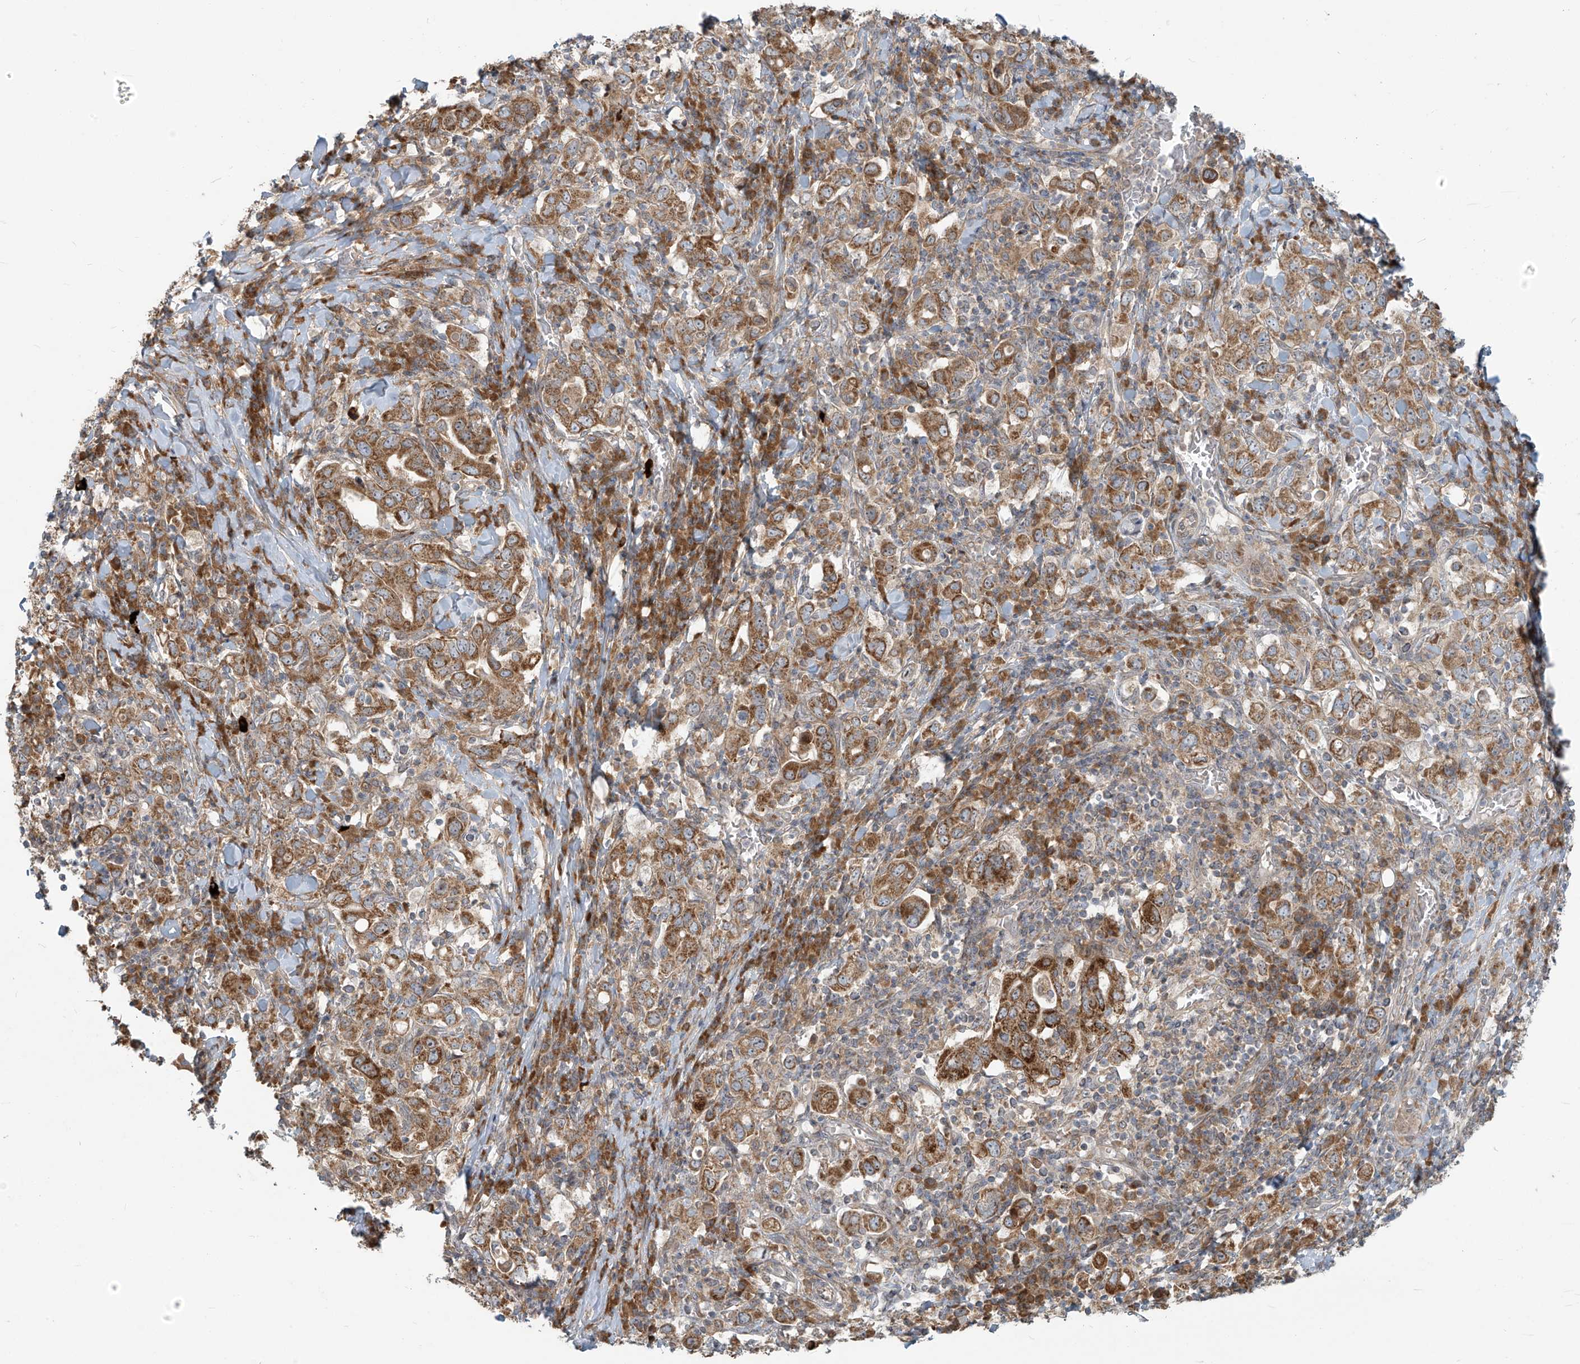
{"staining": {"intensity": "strong", "quantity": ">75%", "location": "cytoplasmic/membranous"}, "tissue": "stomach cancer", "cell_type": "Tumor cells", "image_type": "cancer", "snomed": [{"axis": "morphology", "description": "Adenocarcinoma, NOS"}, {"axis": "topography", "description": "Stomach, upper"}], "caption": "Human stomach adenocarcinoma stained for a protein (brown) demonstrates strong cytoplasmic/membranous positive positivity in approximately >75% of tumor cells.", "gene": "KATNIP", "patient": {"sex": "male", "age": 62}}